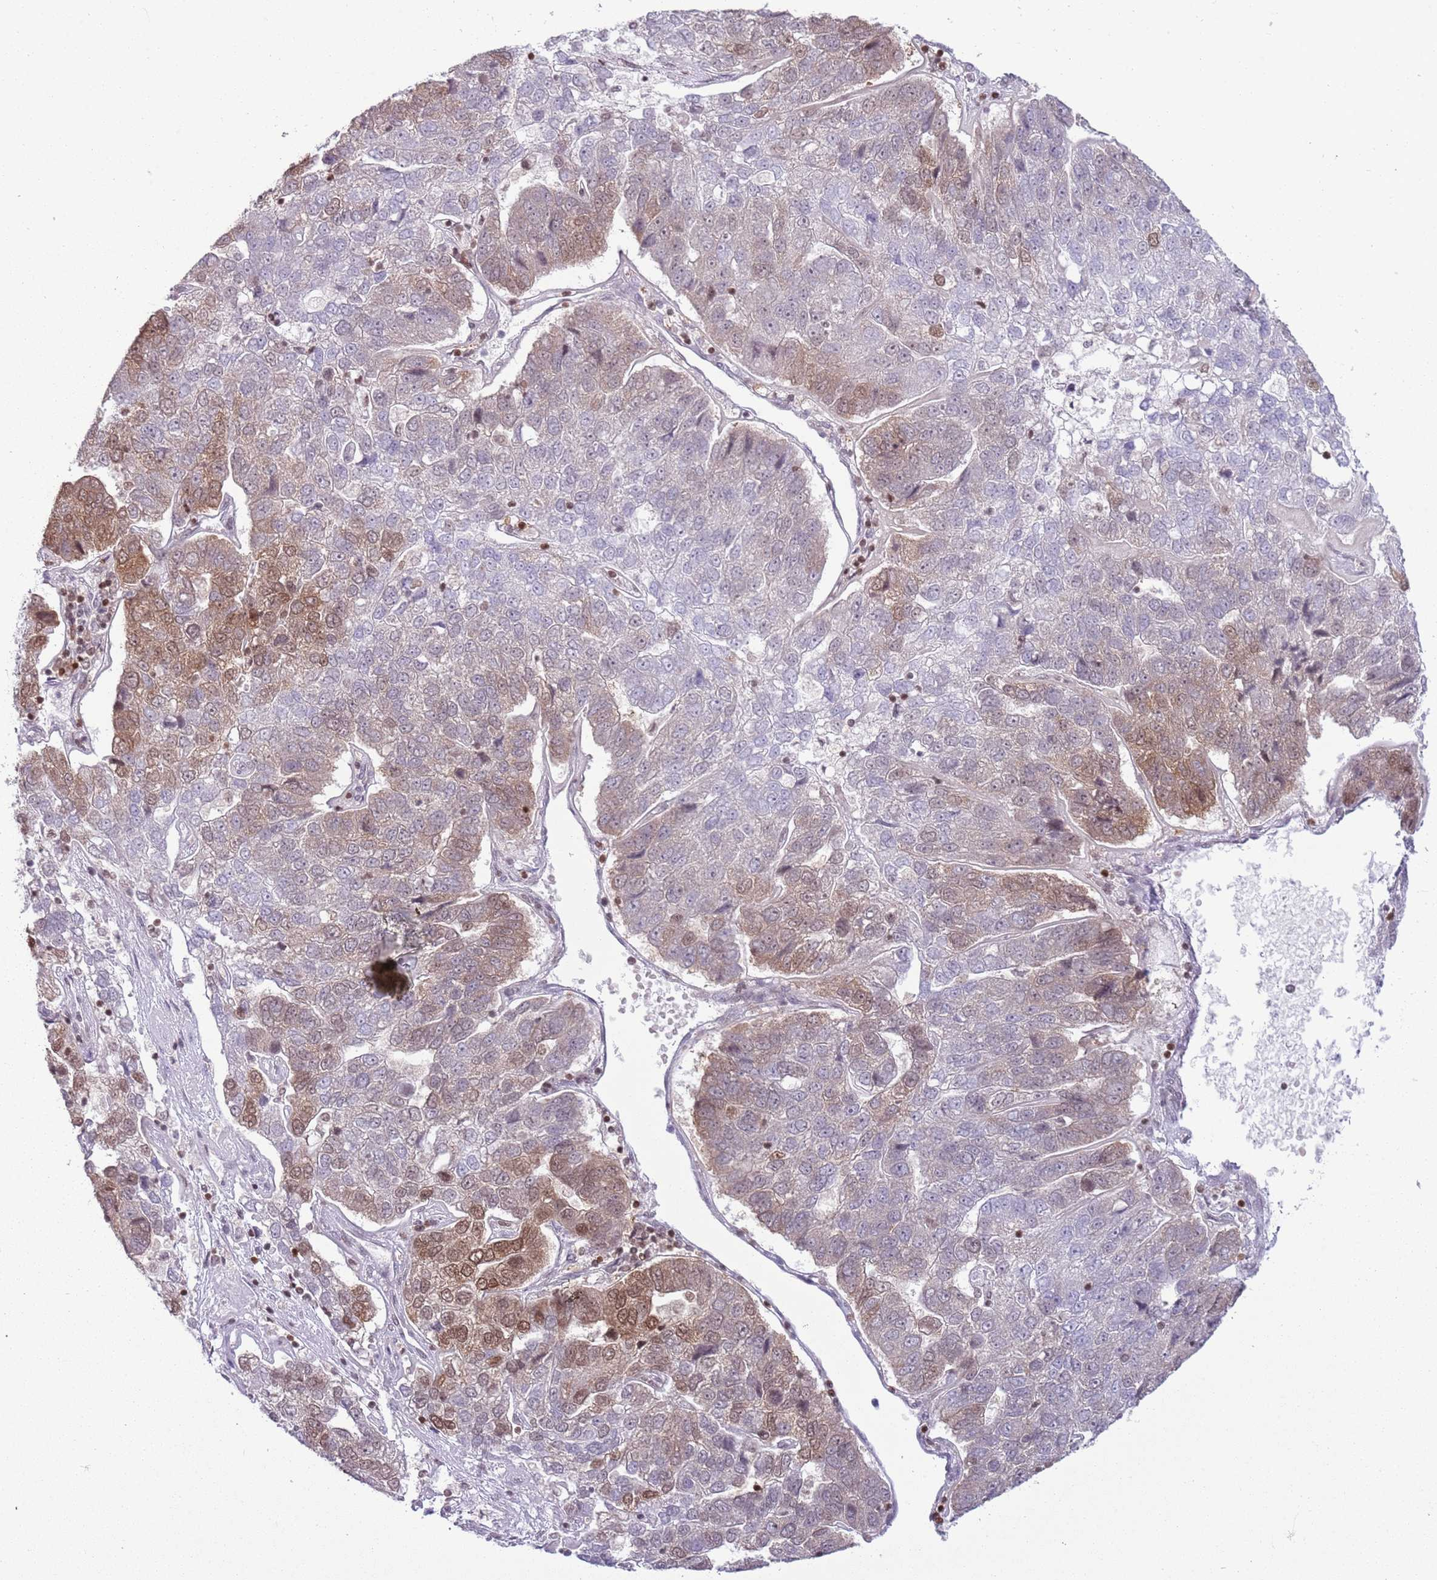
{"staining": {"intensity": "moderate", "quantity": "25%-75%", "location": "nuclear"}, "tissue": "pancreatic cancer", "cell_type": "Tumor cells", "image_type": "cancer", "snomed": [{"axis": "morphology", "description": "Adenocarcinoma, NOS"}, {"axis": "topography", "description": "Pancreas"}], "caption": "IHC of pancreatic cancer demonstrates medium levels of moderate nuclear staining in about 25%-75% of tumor cells.", "gene": "SELENOH", "patient": {"sex": "female", "age": 61}}